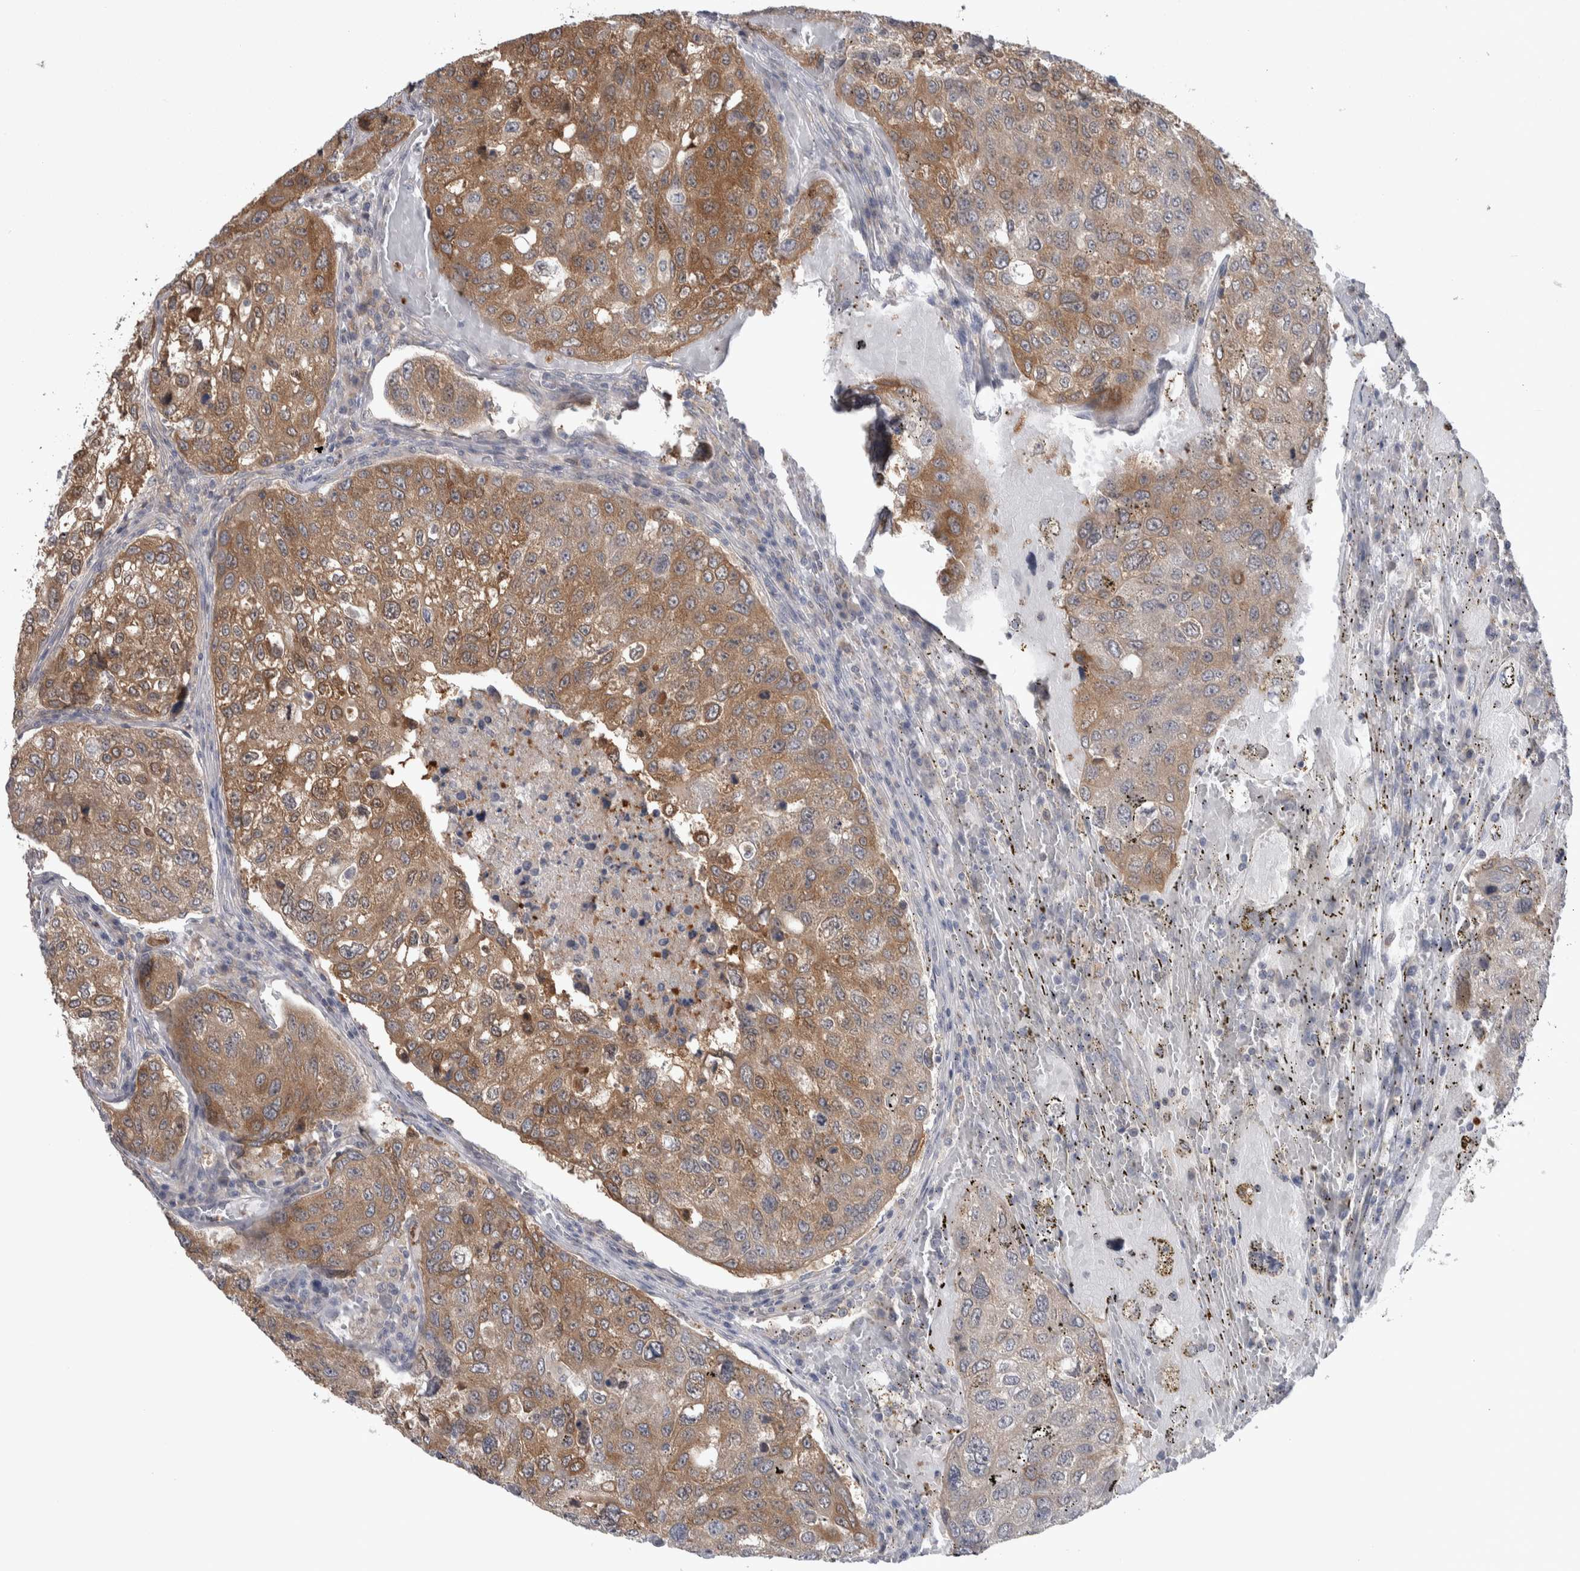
{"staining": {"intensity": "moderate", "quantity": ">75%", "location": "cytoplasmic/membranous"}, "tissue": "urothelial cancer", "cell_type": "Tumor cells", "image_type": "cancer", "snomed": [{"axis": "morphology", "description": "Urothelial carcinoma, High grade"}, {"axis": "topography", "description": "Lymph node"}, {"axis": "topography", "description": "Urinary bladder"}], "caption": "Immunohistochemistry of high-grade urothelial carcinoma reveals medium levels of moderate cytoplasmic/membranous positivity in about >75% of tumor cells.", "gene": "HTATIP2", "patient": {"sex": "male", "age": 51}}